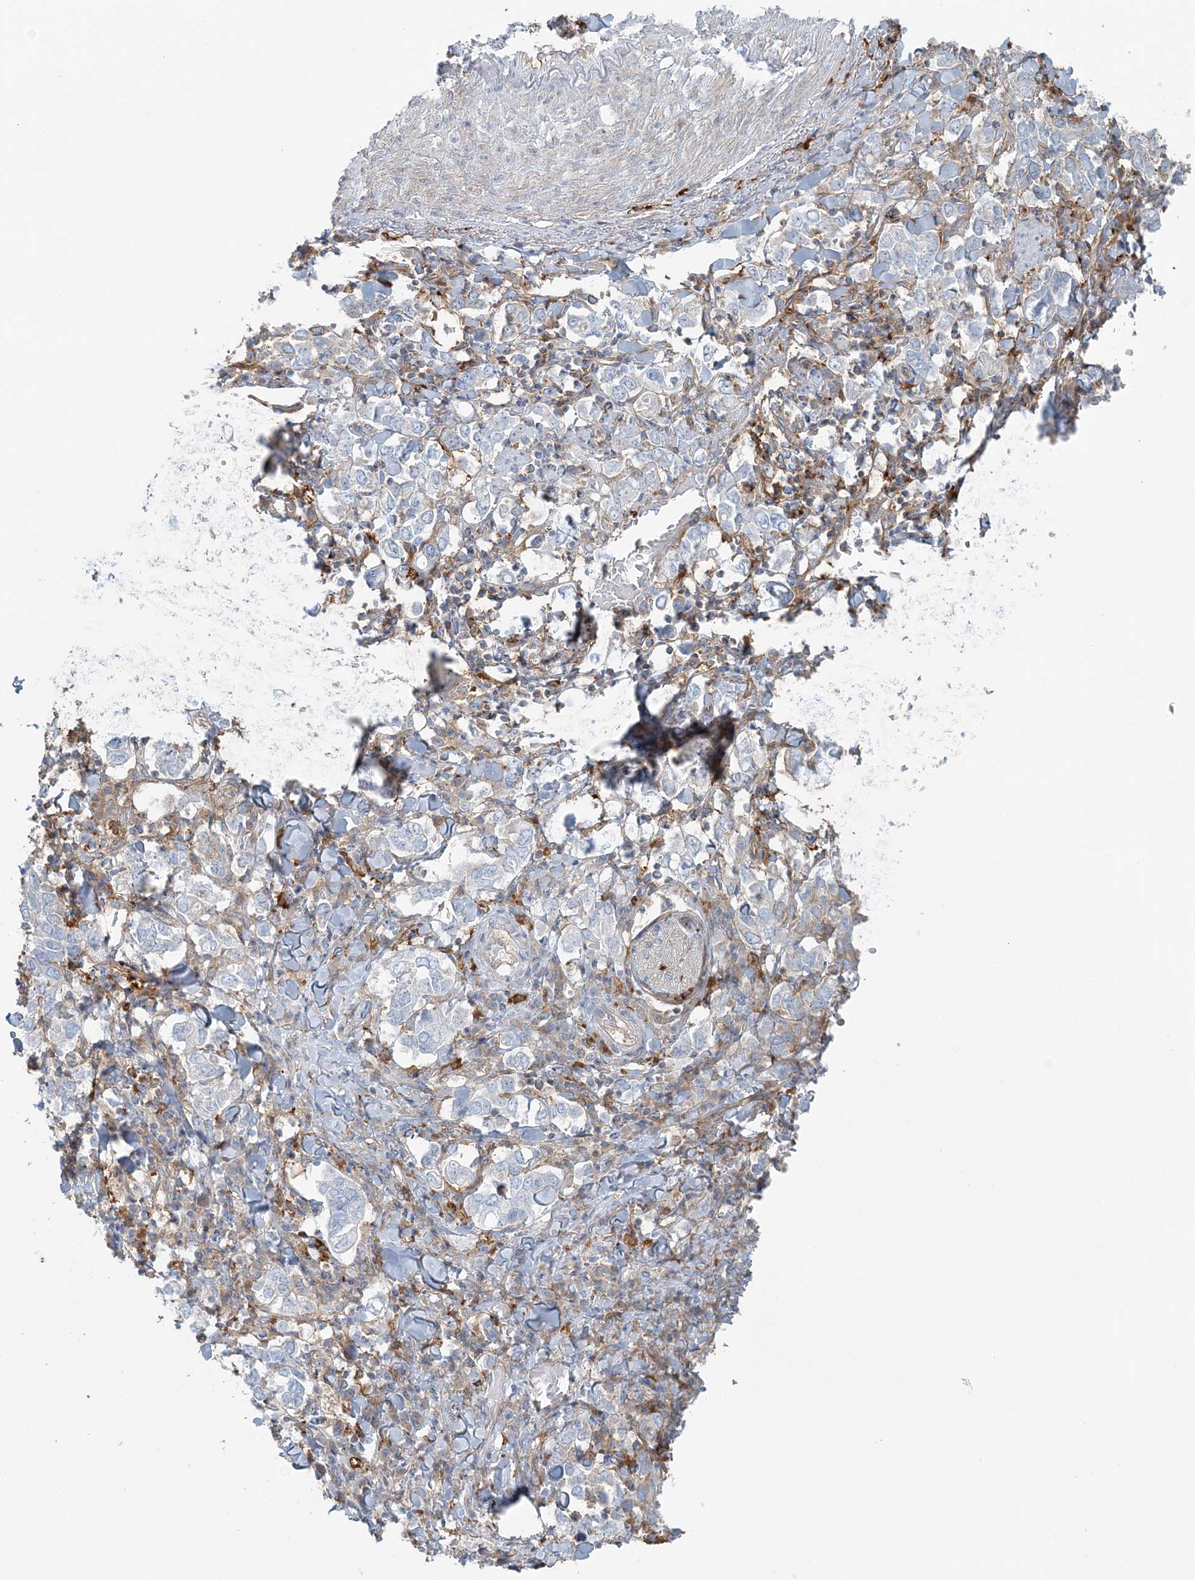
{"staining": {"intensity": "weak", "quantity": "<25%", "location": "cytoplasmic/membranous"}, "tissue": "stomach cancer", "cell_type": "Tumor cells", "image_type": "cancer", "snomed": [{"axis": "morphology", "description": "Adenocarcinoma, NOS"}, {"axis": "topography", "description": "Stomach, upper"}], "caption": "A photomicrograph of adenocarcinoma (stomach) stained for a protein shows no brown staining in tumor cells. (DAB IHC visualized using brightfield microscopy, high magnification).", "gene": "SNX2", "patient": {"sex": "male", "age": 62}}